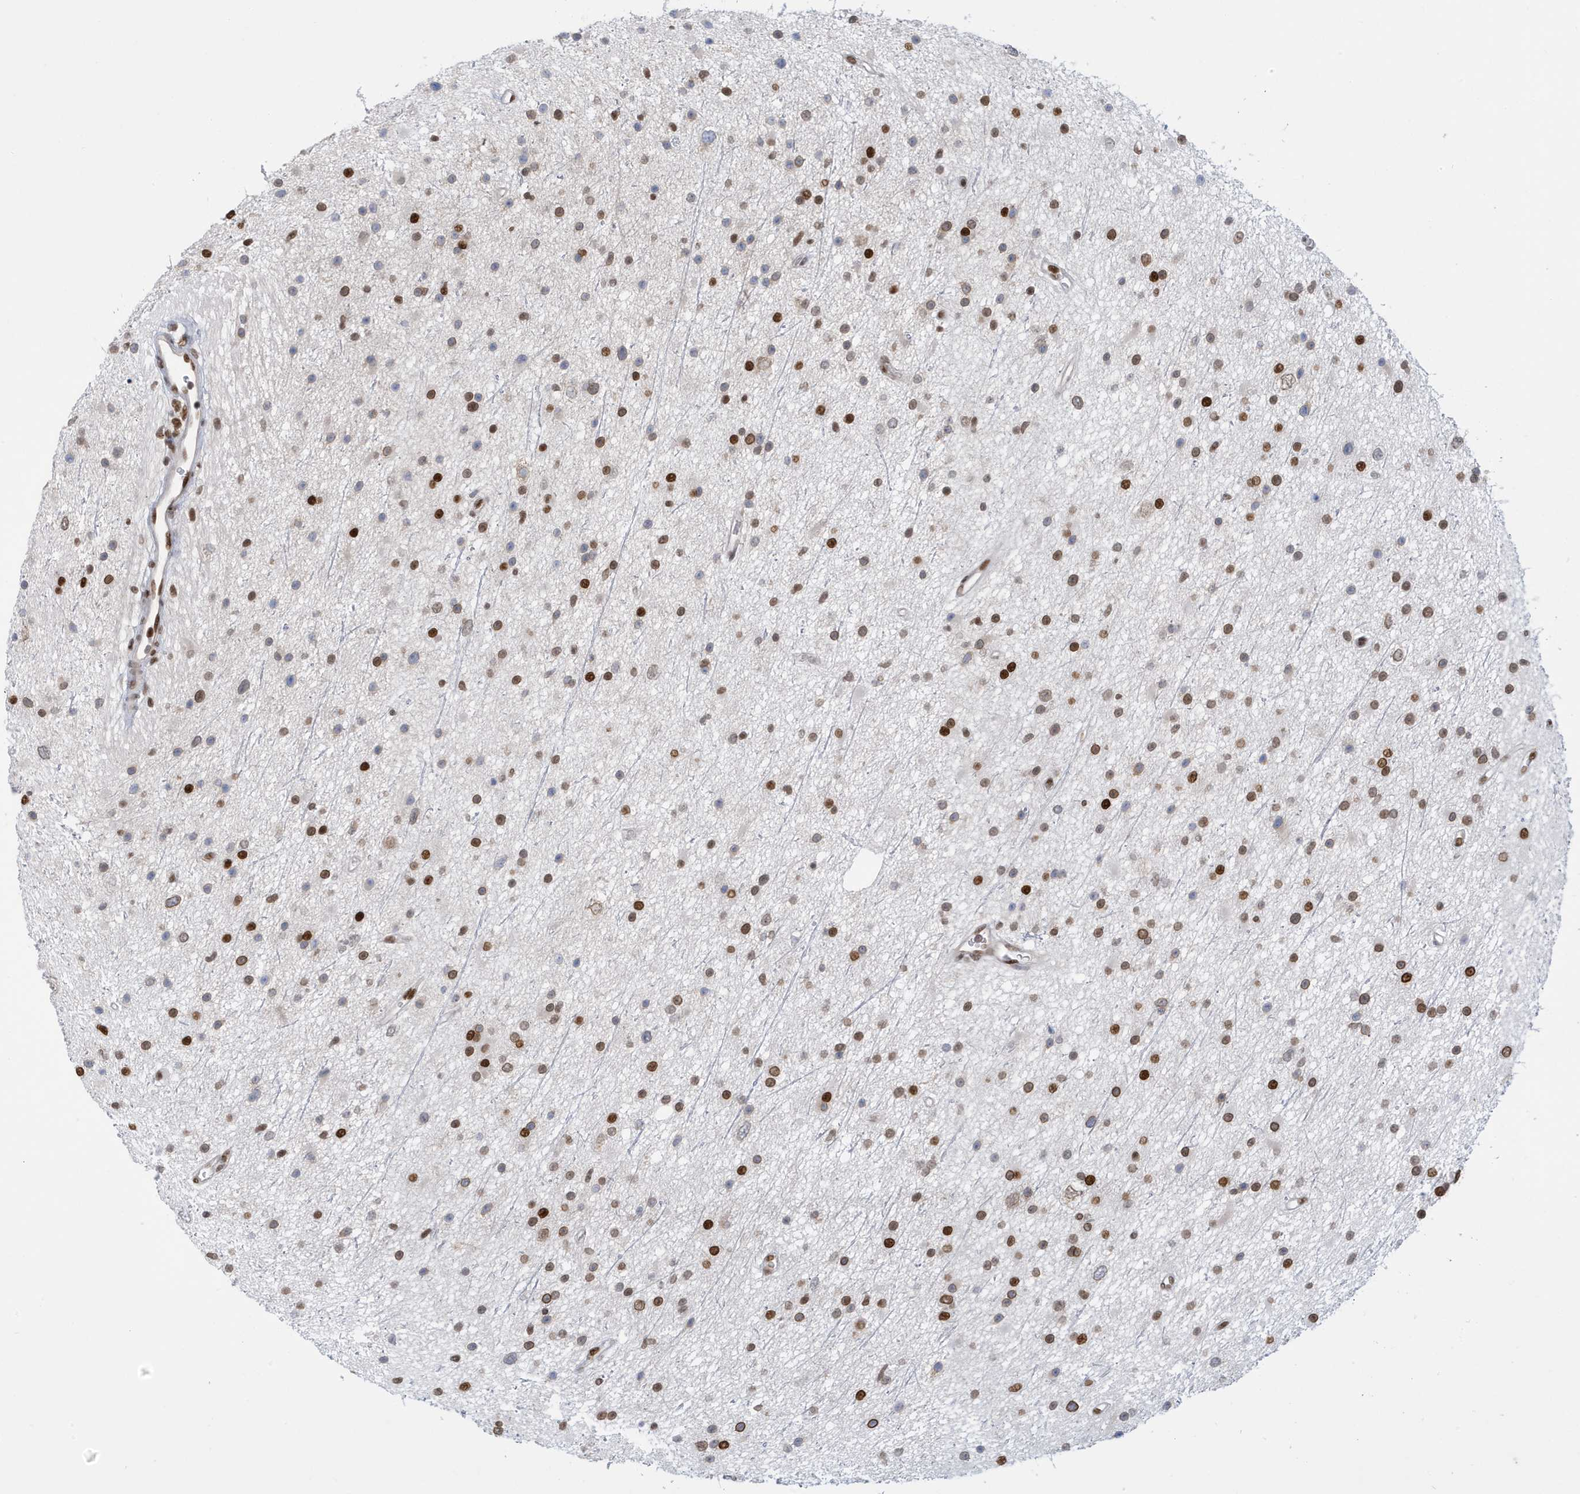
{"staining": {"intensity": "moderate", "quantity": "25%-75%", "location": "nuclear"}, "tissue": "glioma", "cell_type": "Tumor cells", "image_type": "cancer", "snomed": [{"axis": "morphology", "description": "Glioma, malignant, Low grade"}, {"axis": "topography", "description": "Cerebral cortex"}], "caption": "Malignant glioma (low-grade) stained for a protein (brown) demonstrates moderate nuclear positive staining in approximately 25%-75% of tumor cells.", "gene": "PCYT1A", "patient": {"sex": "female", "age": 39}}